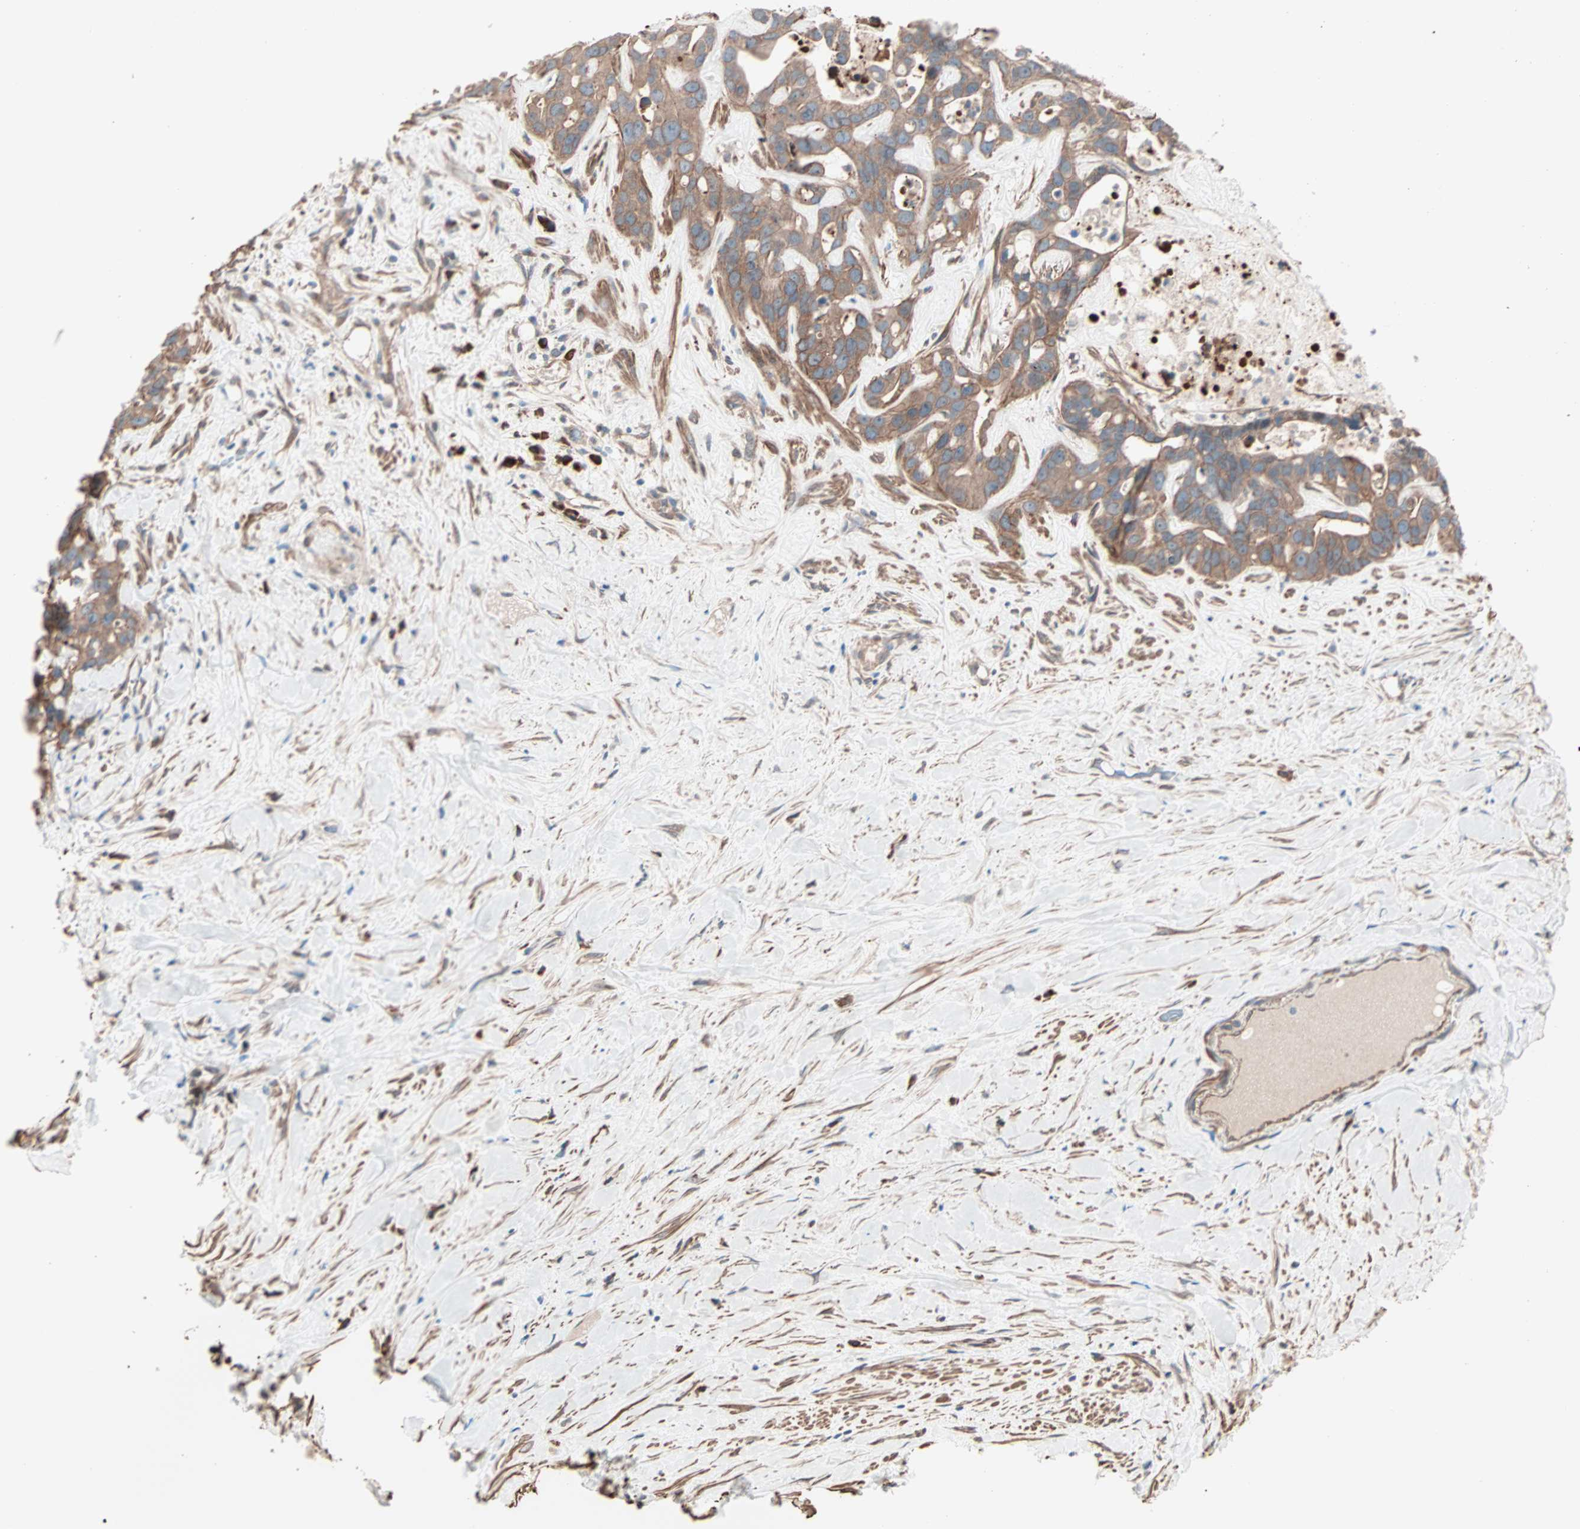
{"staining": {"intensity": "moderate", "quantity": ">75%", "location": "cytoplasmic/membranous"}, "tissue": "liver cancer", "cell_type": "Tumor cells", "image_type": "cancer", "snomed": [{"axis": "morphology", "description": "Cholangiocarcinoma"}, {"axis": "topography", "description": "Liver"}], "caption": "This micrograph shows immunohistochemistry (IHC) staining of human liver cancer (cholangiocarcinoma), with medium moderate cytoplasmic/membranous staining in about >75% of tumor cells.", "gene": "ALG5", "patient": {"sex": "female", "age": 65}}